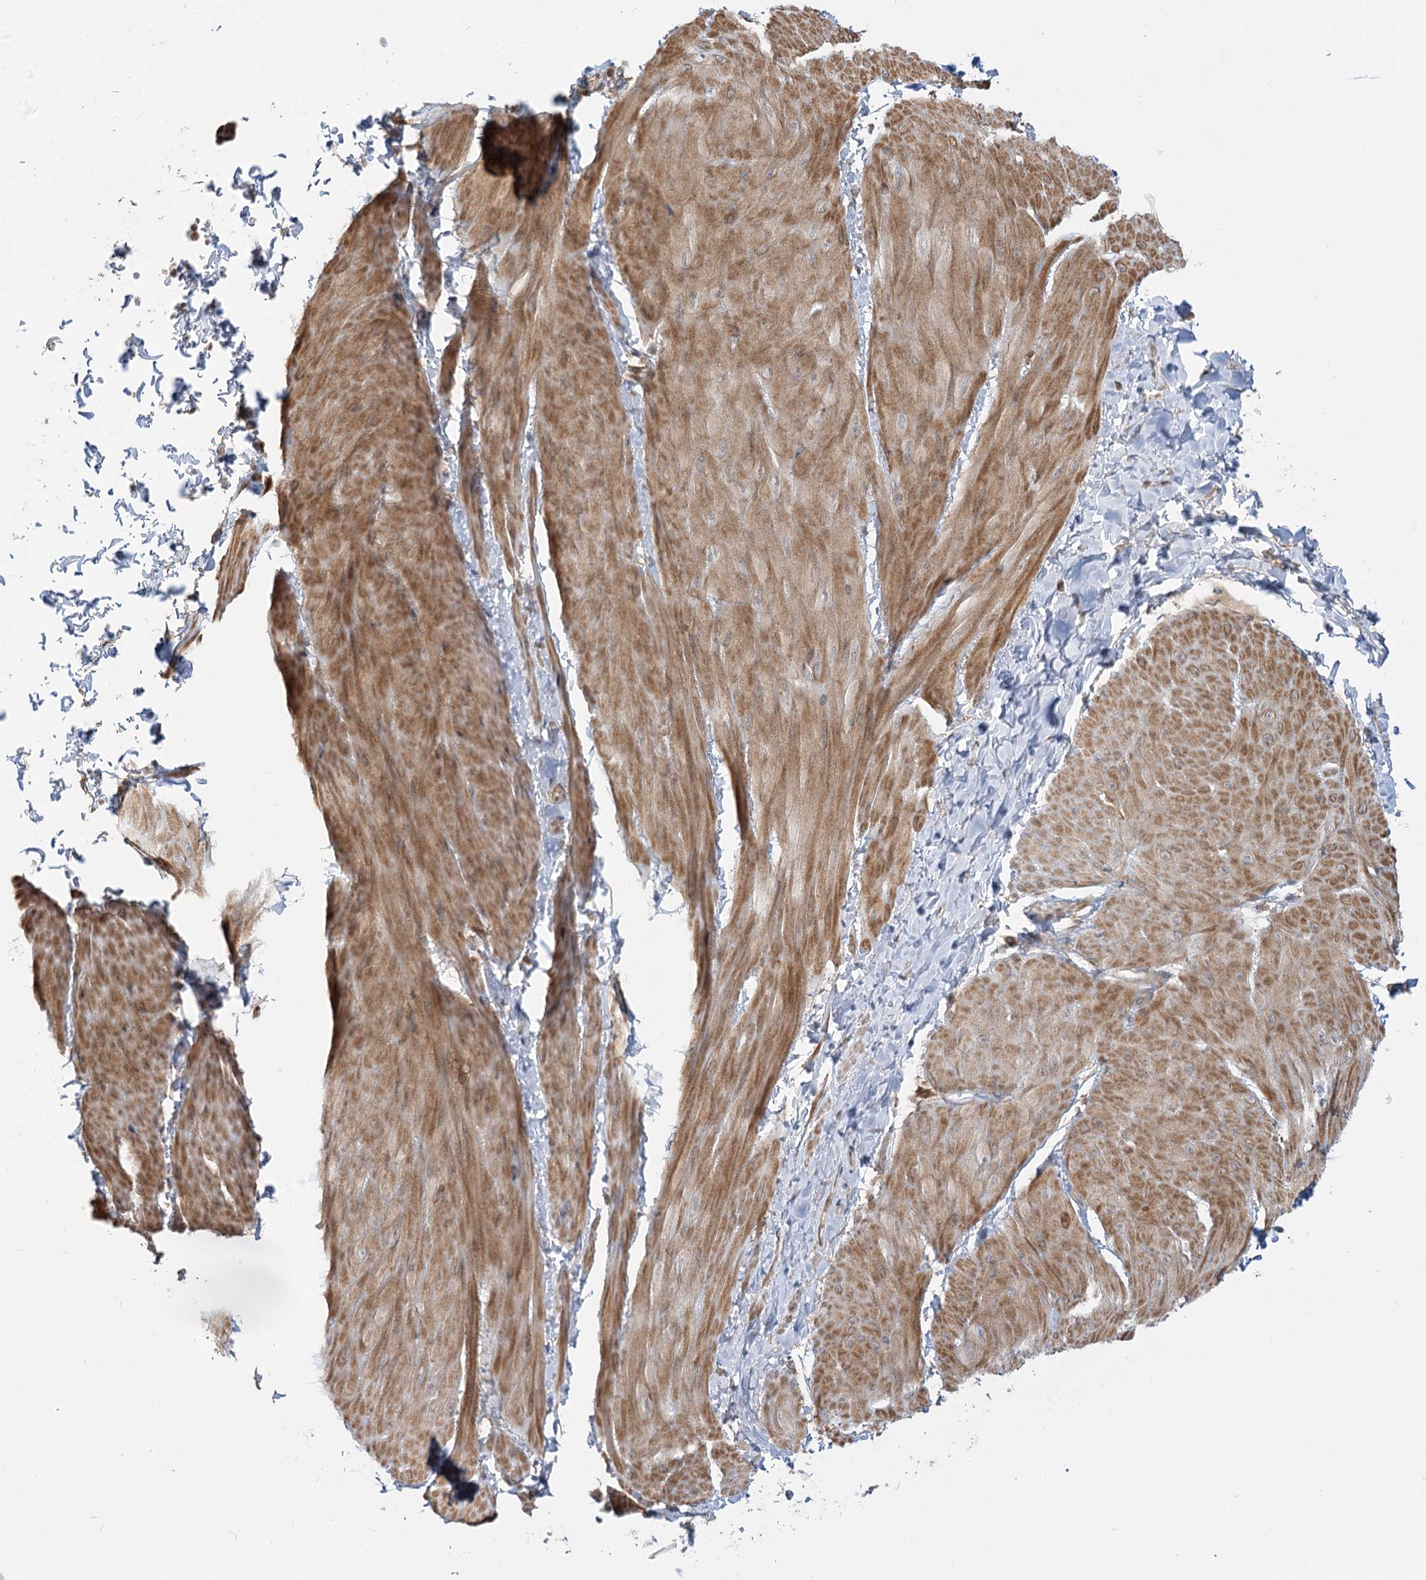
{"staining": {"intensity": "moderate", "quantity": ">75%", "location": "cytoplasmic/membranous"}, "tissue": "smooth muscle", "cell_type": "Smooth muscle cells", "image_type": "normal", "snomed": [{"axis": "morphology", "description": "Urothelial carcinoma, High grade"}, {"axis": "topography", "description": "Urinary bladder"}], "caption": "Immunohistochemical staining of normal smooth muscle shows medium levels of moderate cytoplasmic/membranous staining in approximately >75% of smooth muscle cells. The staining was performed using DAB (3,3'-diaminobenzidine), with brown indicating positive protein expression. Nuclei are stained blue with hematoxylin.", "gene": "MTMR3", "patient": {"sex": "male", "age": 46}}